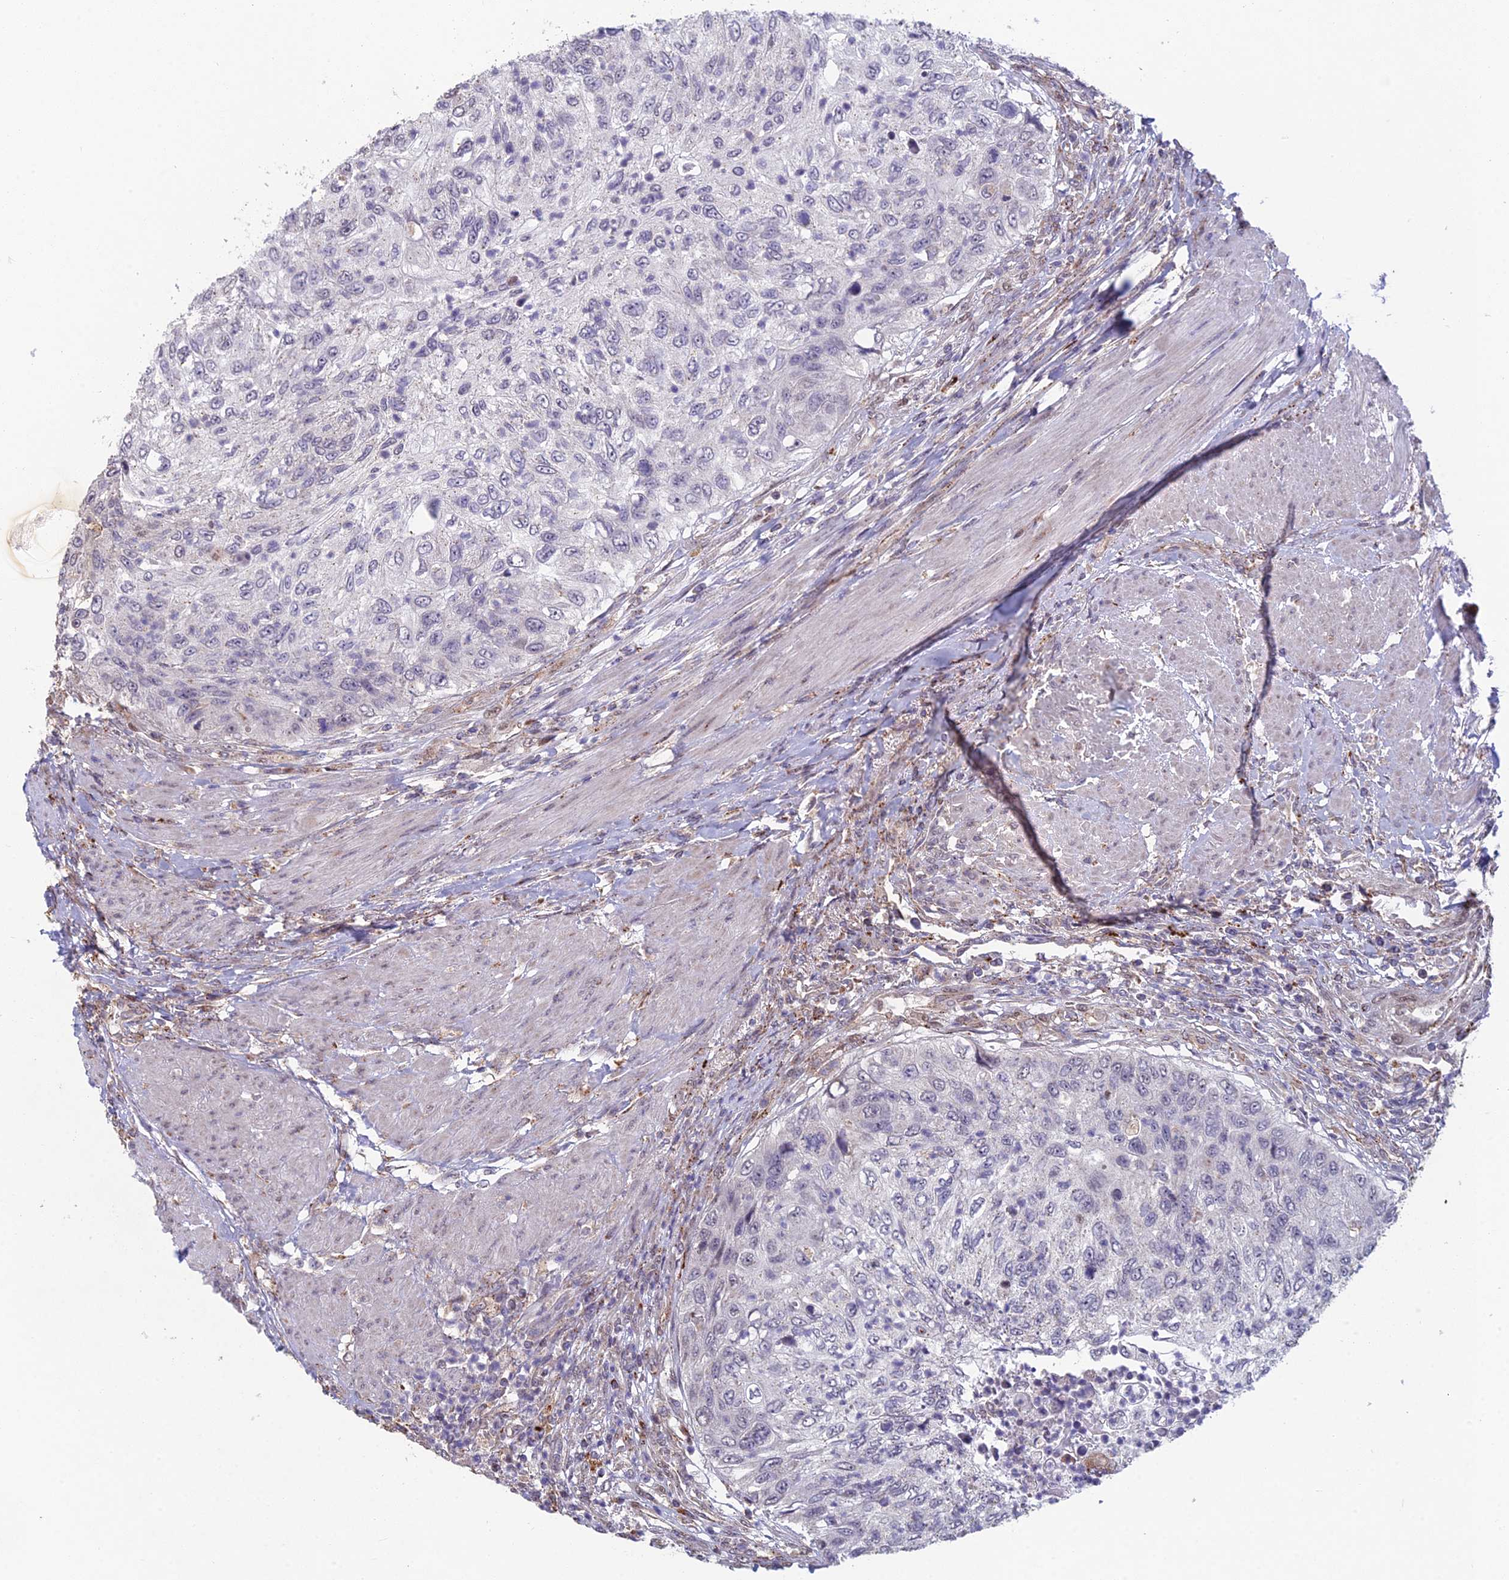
{"staining": {"intensity": "negative", "quantity": "none", "location": "none"}, "tissue": "urothelial cancer", "cell_type": "Tumor cells", "image_type": "cancer", "snomed": [{"axis": "morphology", "description": "Urothelial carcinoma, High grade"}, {"axis": "topography", "description": "Urinary bladder"}], "caption": "Tumor cells show no significant protein positivity in urothelial cancer.", "gene": "FOXS1", "patient": {"sex": "female", "age": 60}}